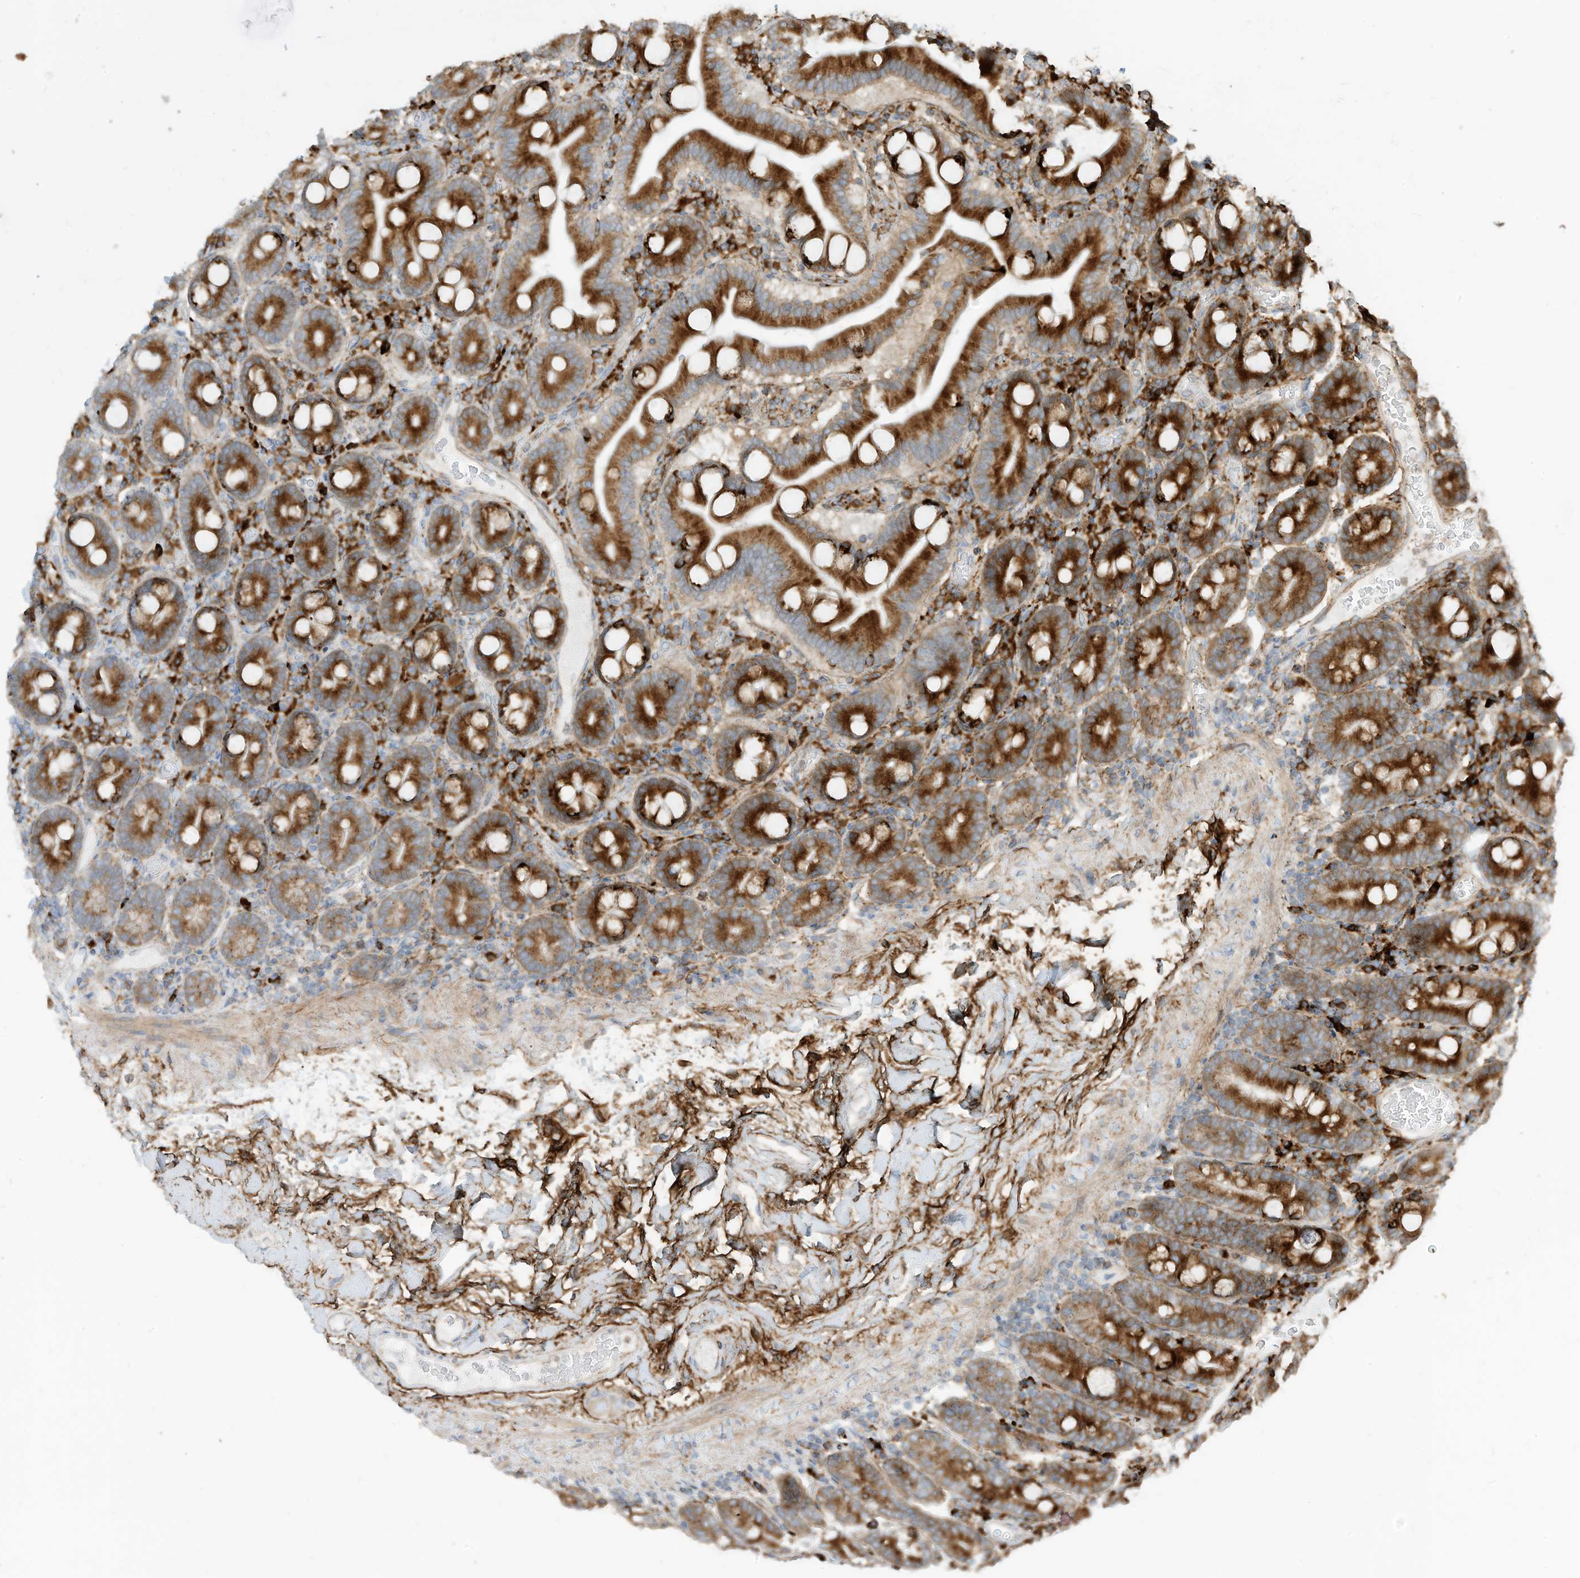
{"staining": {"intensity": "strong", "quantity": ">75%", "location": "cytoplasmic/membranous"}, "tissue": "duodenum", "cell_type": "Glandular cells", "image_type": "normal", "snomed": [{"axis": "morphology", "description": "Normal tissue, NOS"}, {"axis": "topography", "description": "Duodenum"}], "caption": "The micrograph demonstrates immunohistochemical staining of benign duodenum. There is strong cytoplasmic/membranous staining is appreciated in about >75% of glandular cells.", "gene": "TRNAU1AP", "patient": {"sex": "male", "age": 55}}